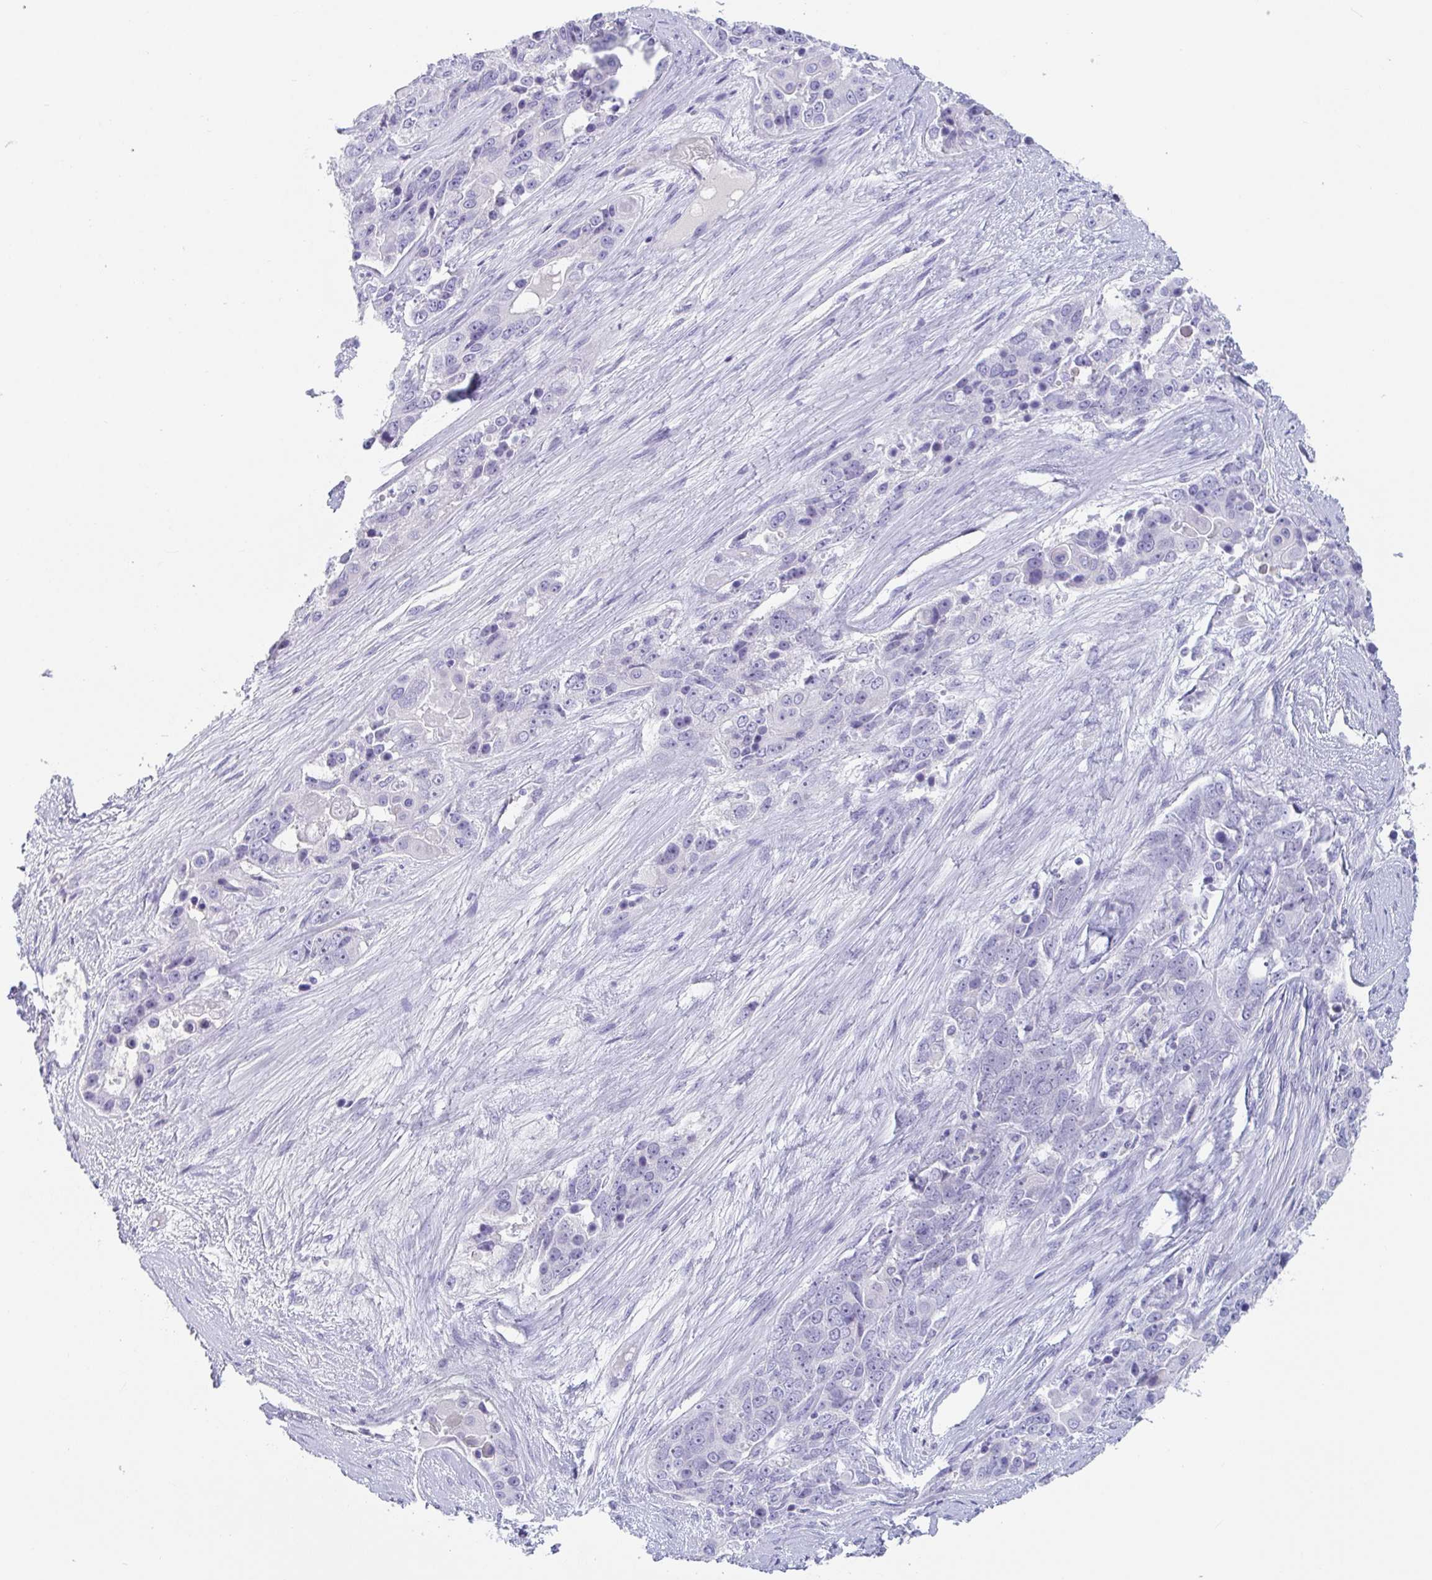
{"staining": {"intensity": "negative", "quantity": "none", "location": "none"}, "tissue": "ovarian cancer", "cell_type": "Tumor cells", "image_type": "cancer", "snomed": [{"axis": "morphology", "description": "Carcinoma, endometroid"}, {"axis": "topography", "description": "Ovary"}], "caption": "Tumor cells show no significant positivity in ovarian endometroid carcinoma.", "gene": "PLA2G1B", "patient": {"sex": "female", "age": 51}}